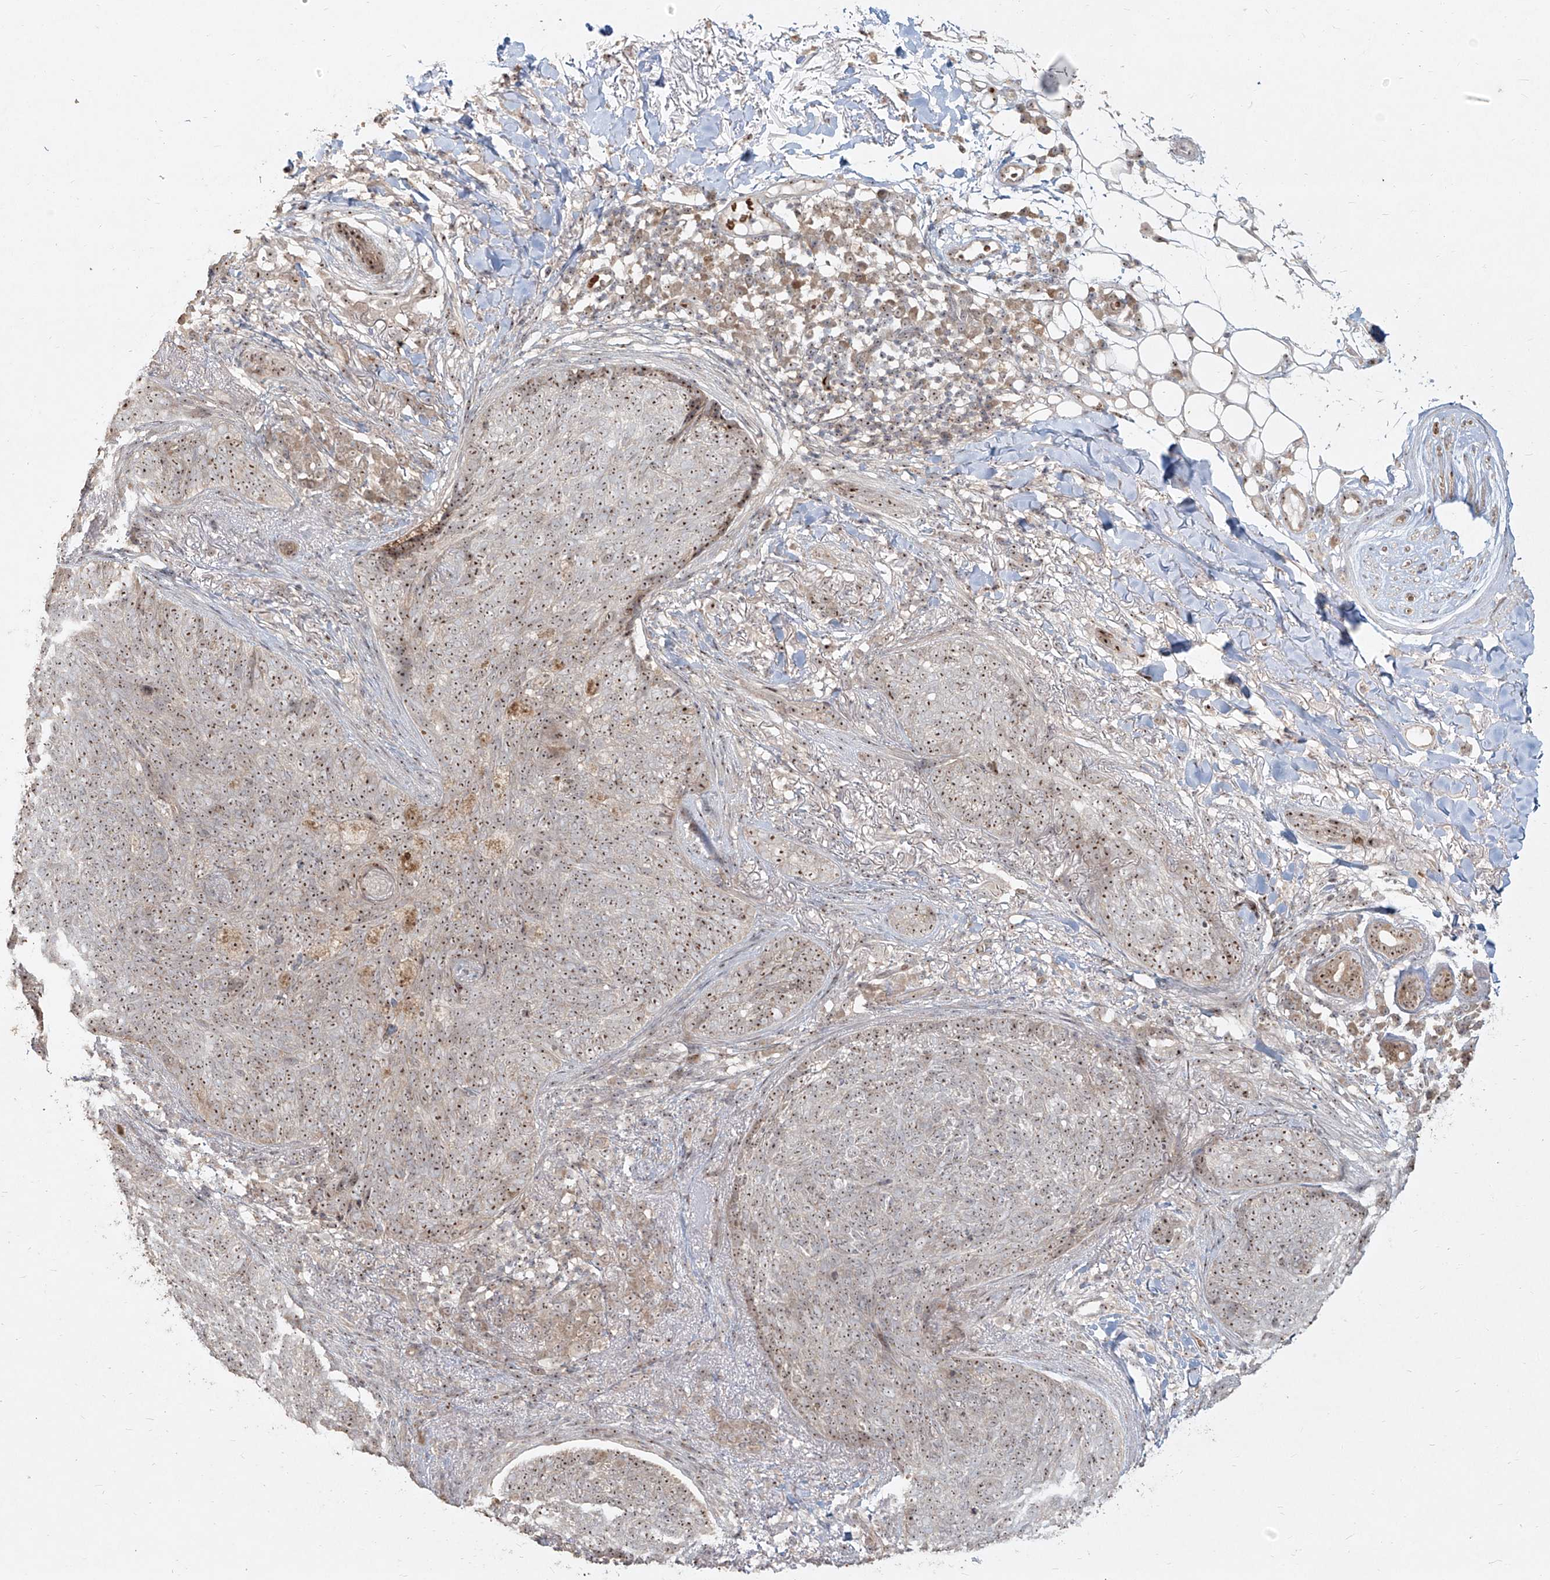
{"staining": {"intensity": "weak", "quantity": ">75%", "location": "nuclear"}, "tissue": "skin cancer", "cell_type": "Tumor cells", "image_type": "cancer", "snomed": [{"axis": "morphology", "description": "Basal cell carcinoma"}, {"axis": "topography", "description": "Skin"}], "caption": "Skin cancer stained with immunohistochemistry displays weak nuclear positivity in approximately >75% of tumor cells.", "gene": "BYSL", "patient": {"sex": "male", "age": 85}}